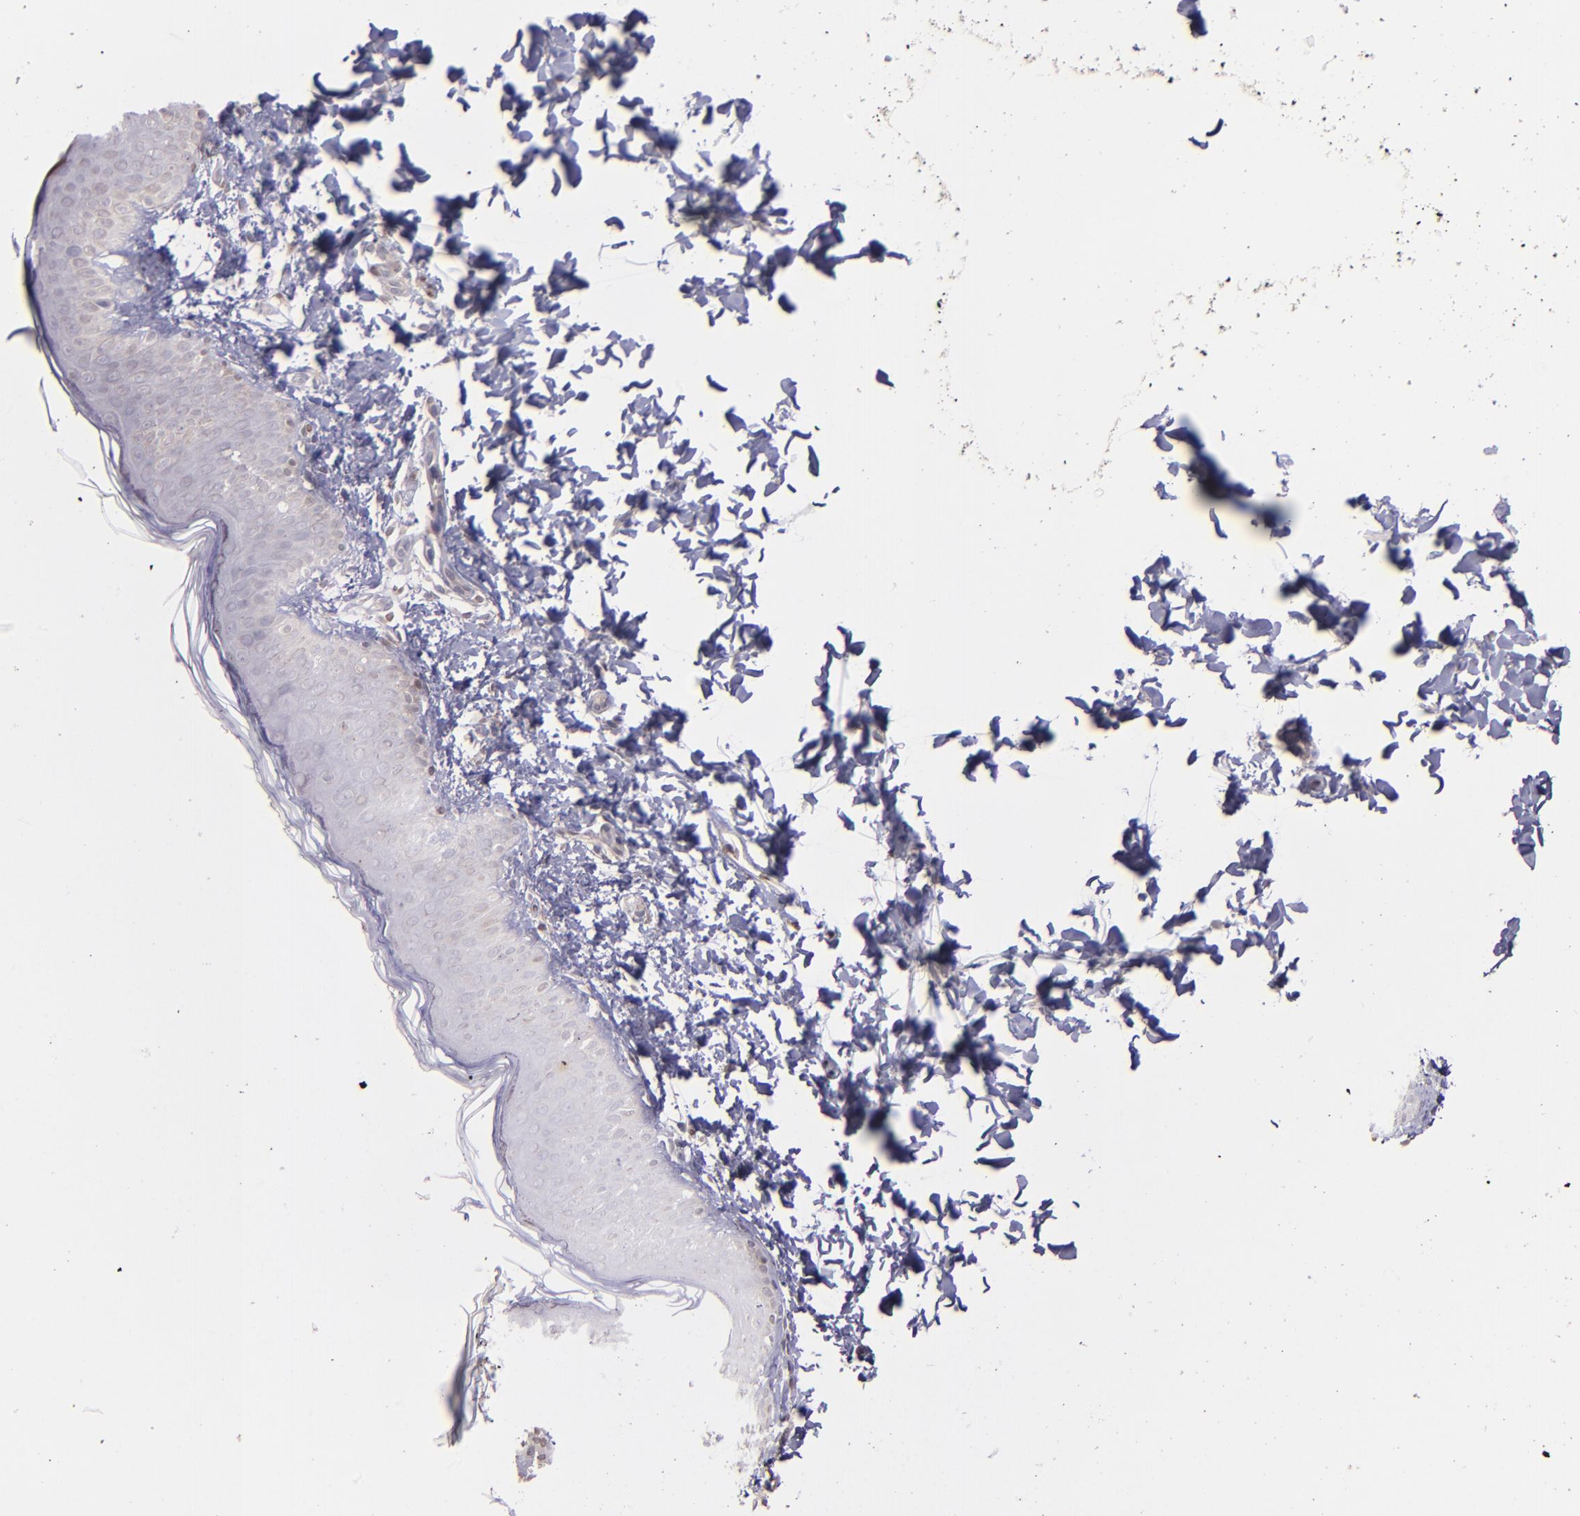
{"staining": {"intensity": "negative", "quantity": "none", "location": "none"}, "tissue": "skin", "cell_type": "Fibroblasts", "image_type": "normal", "snomed": [{"axis": "morphology", "description": "Normal tissue, NOS"}, {"axis": "topography", "description": "Skin"}], "caption": "Protein analysis of normal skin displays no significant expression in fibroblasts.", "gene": "NUP62CL", "patient": {"sex": "female", "age": 4}}